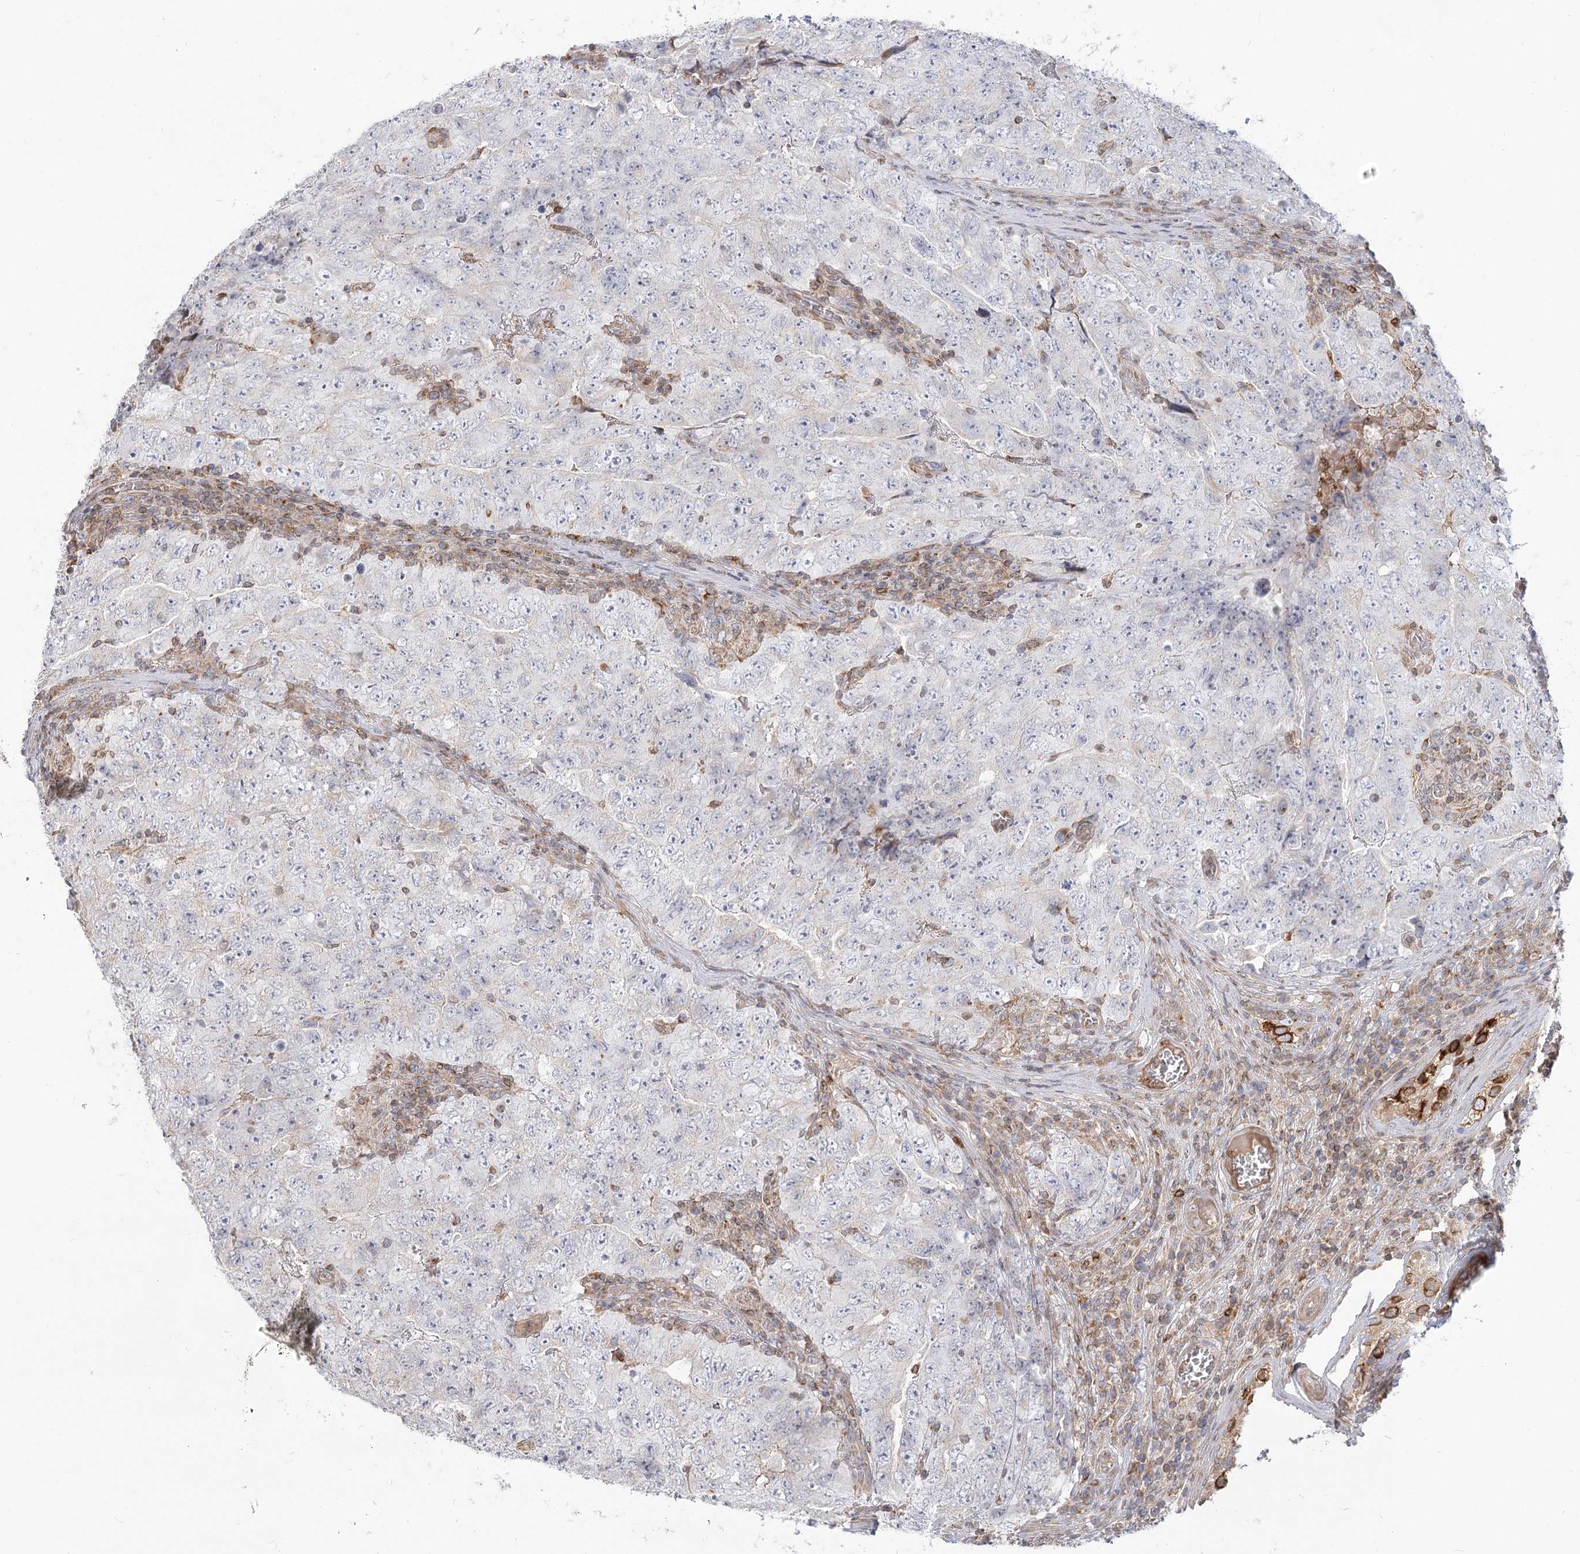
{"staining": {"intensity": "negative", "quantity": "none", "location": "none"}, "tissue": "testis cancer", "cell_type": "Tumor cells", "image_type": "cancer", "snomed": [{"axis": "morphology", "description": "Carcinoma, Embryonal, NOS"}, {"axis": "topography", "description": "Testis"}], "caption": "This photomicrograph is of testis cancer stained with IHC to label a protein in brown with the nuclei are counter-stained blue. There is no expression in tumor cells.", "gene": "MTMR3", "patient": {"sex": "male", "age": 26}}